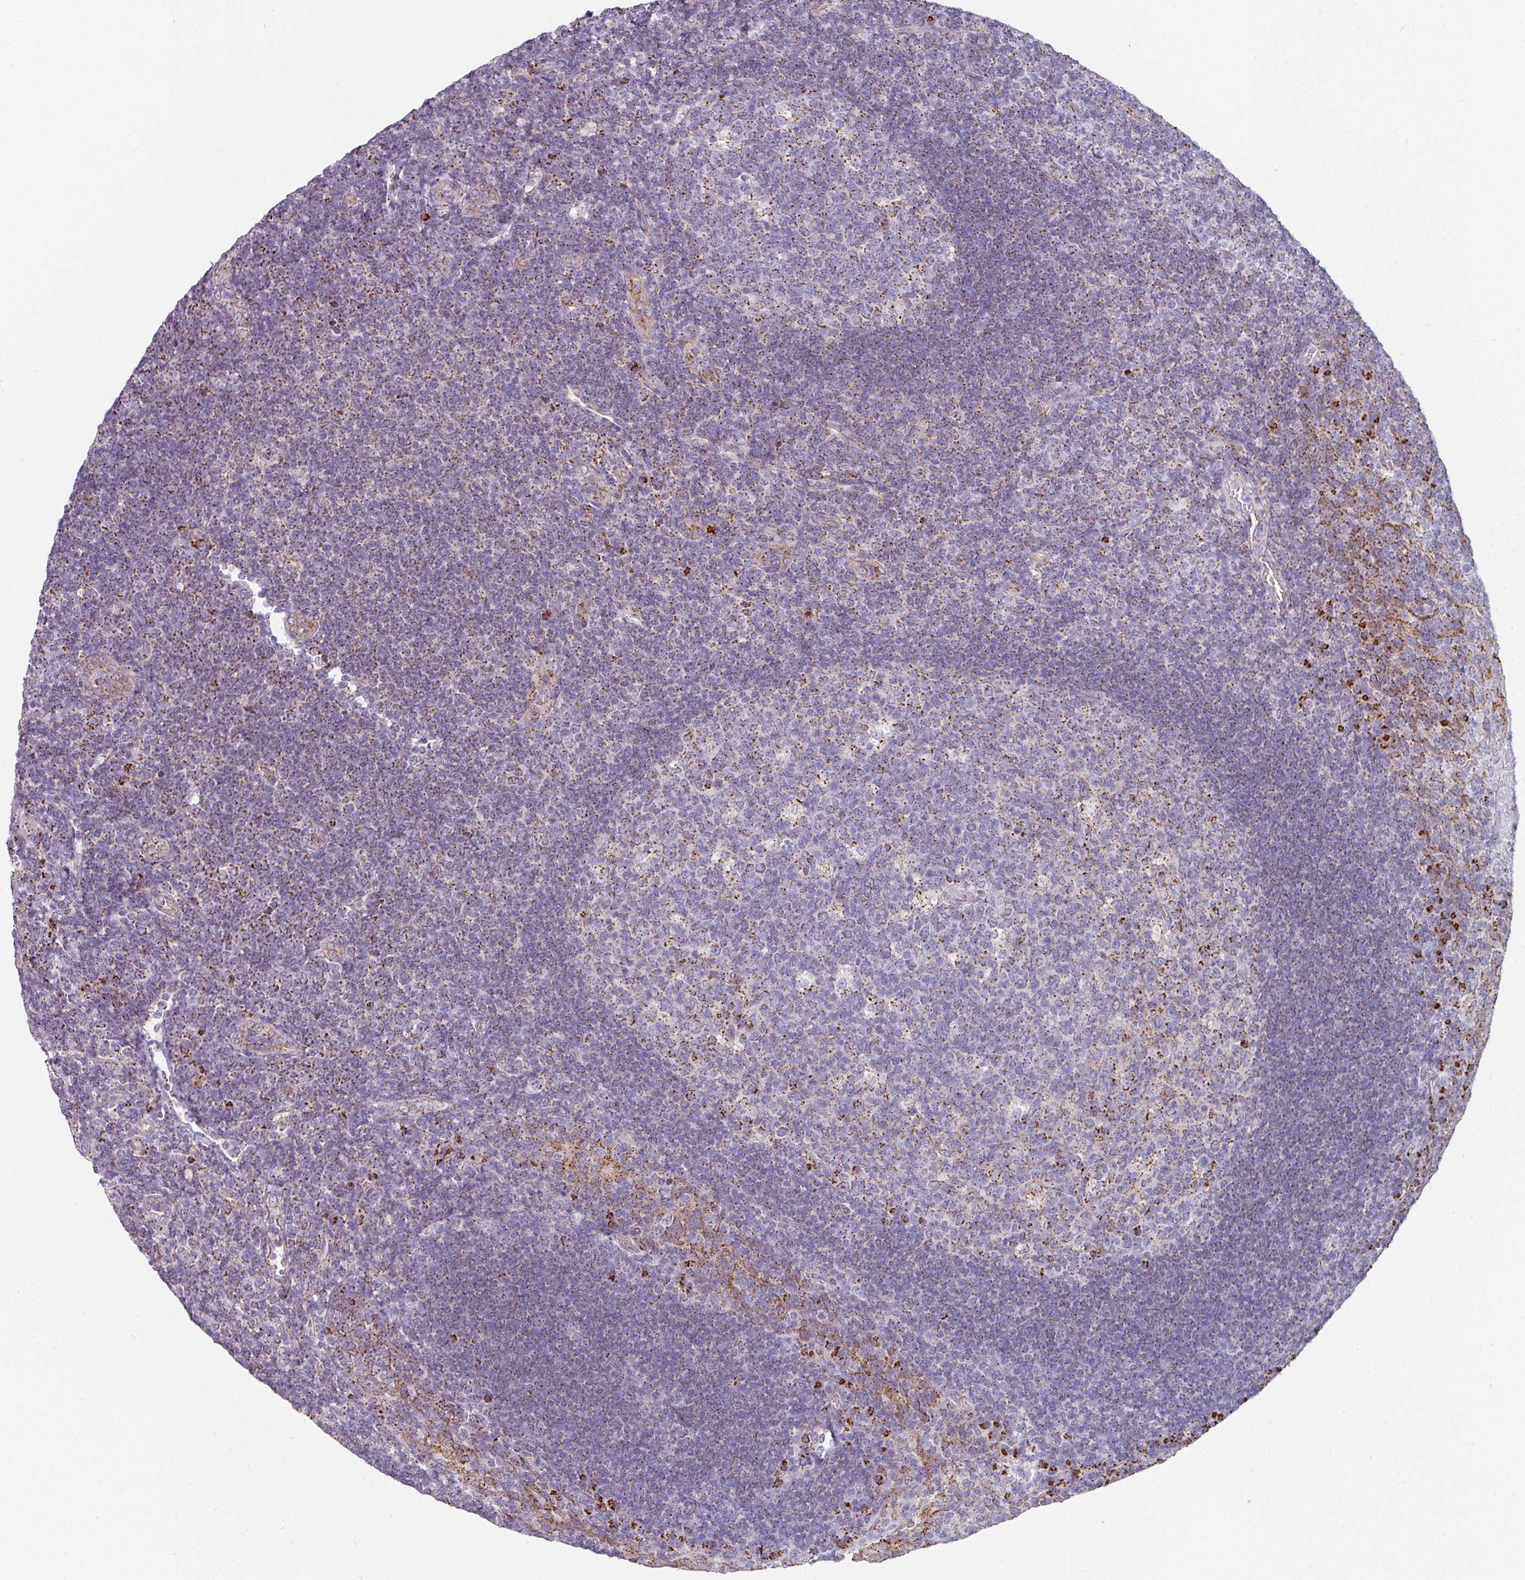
{"staining": {"intensity": "strong", "quantity": "<25%", "location": "cytoplasmic/membranous"}, "tissue": "tonsil", "cell_type": "Germinal center cells", "image_type": "normal", "snomed": [{"axis": "morphology", "description": "Normal tissue, NOS"}, {"axis": "topography", "description": "Tonsil"}], "caption": "Immunohistochemistry photomicrograph of benign human tonsil stained for a protein (brown), which demonstrates medium levels of strong cytoplasmic/membranous positivity in approximately <25% of germinal center cells.", "gene": "CCDC85B", "patient": {"sex": "male", "age": 17}}